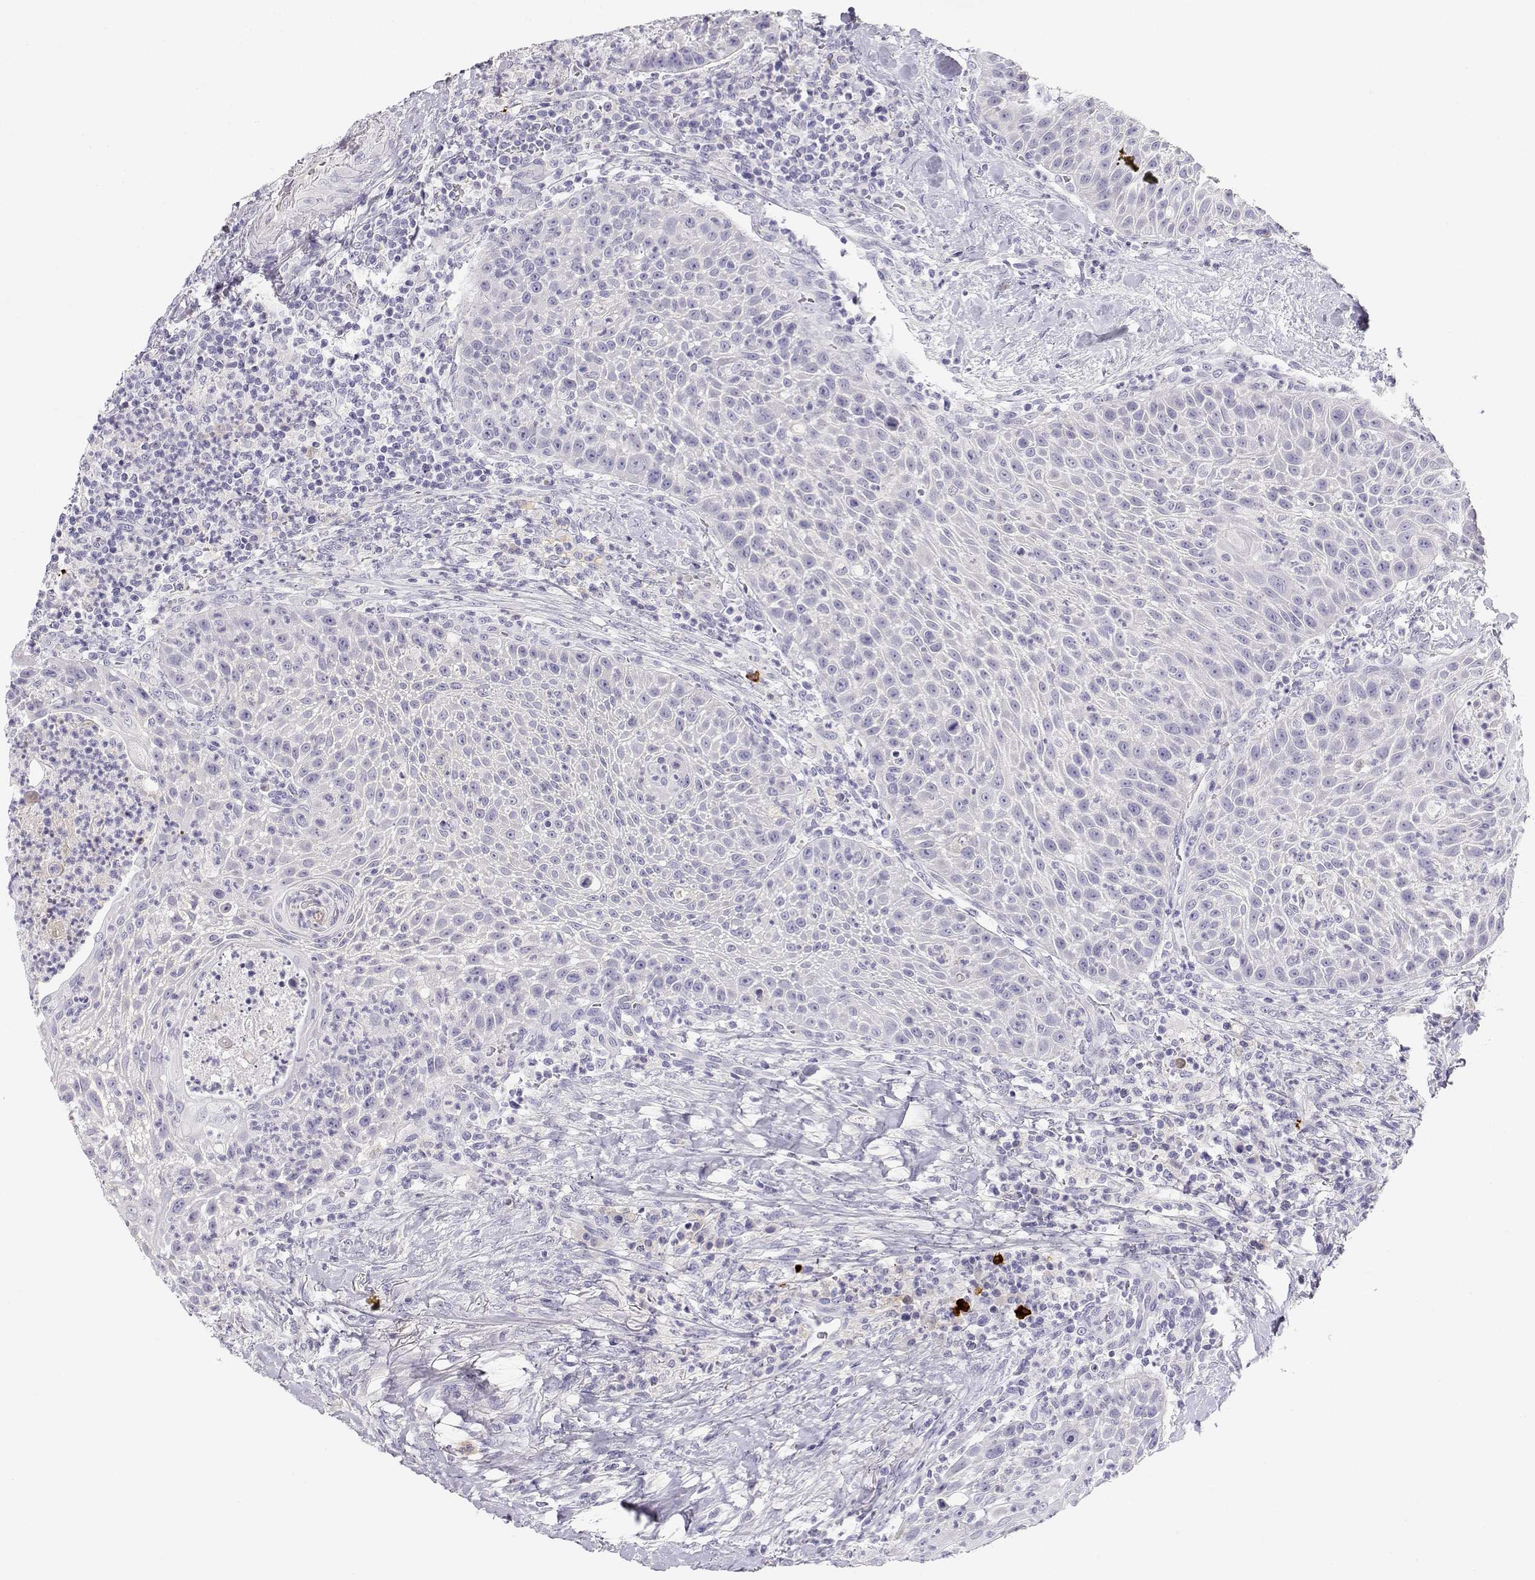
{"staining": {"intensity": "negative", "quantity": "none", "location": "none"}, "tissue": "head and neck cancer", "cell_type": "Tumor cells", "image_type": "cancer", "snomed": [{"axis": "morphology", "description": "Squamous cell carcinoma, NOS"}, {"axis": "topography", "description": "Head-Neck"}], "caption": "Squamous cell carcinoma (head and neck) was stained to show a protein in brown. There is no significant positivity in tumor cells.", "gene": "GPR174", "patient": {"sex": "male", "age": 69}}